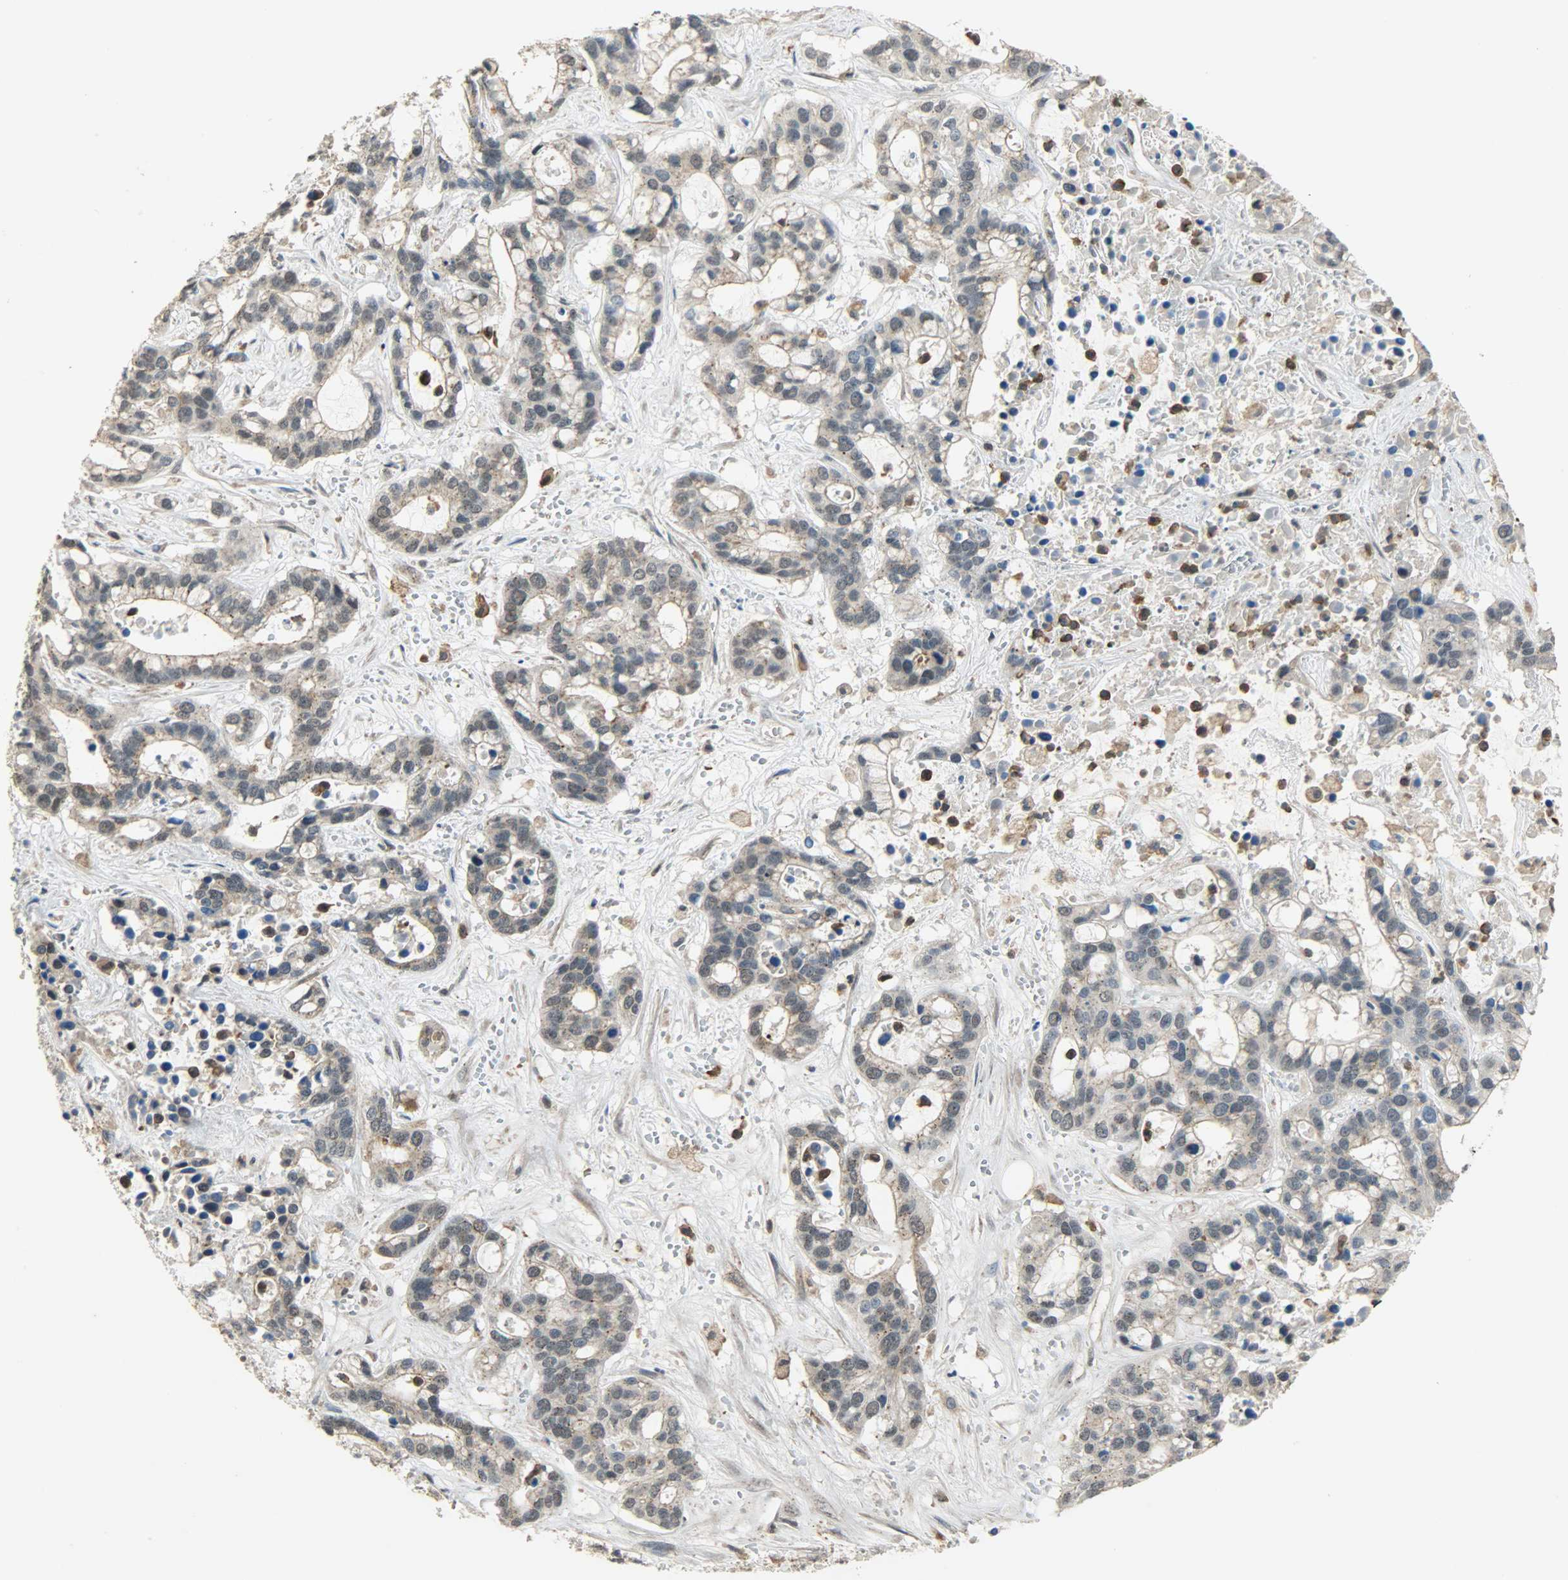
{"staining": {"intensity": "negative", "quantity": "none", "location": "none"}, "tissue": "liver cancer", "cell_type": "Tumor cells", "image_type": "cancer", "snomed": [{"axis": "morphology", "description": "Cholangiocarcinoma"}, {"axis": "topography", "description": "Liver"}], "caption": "Tumor cells show no significant positivity in liver cancer.", "gene": "SKAP2", "patient": {"sex": "female", "age": 65}}